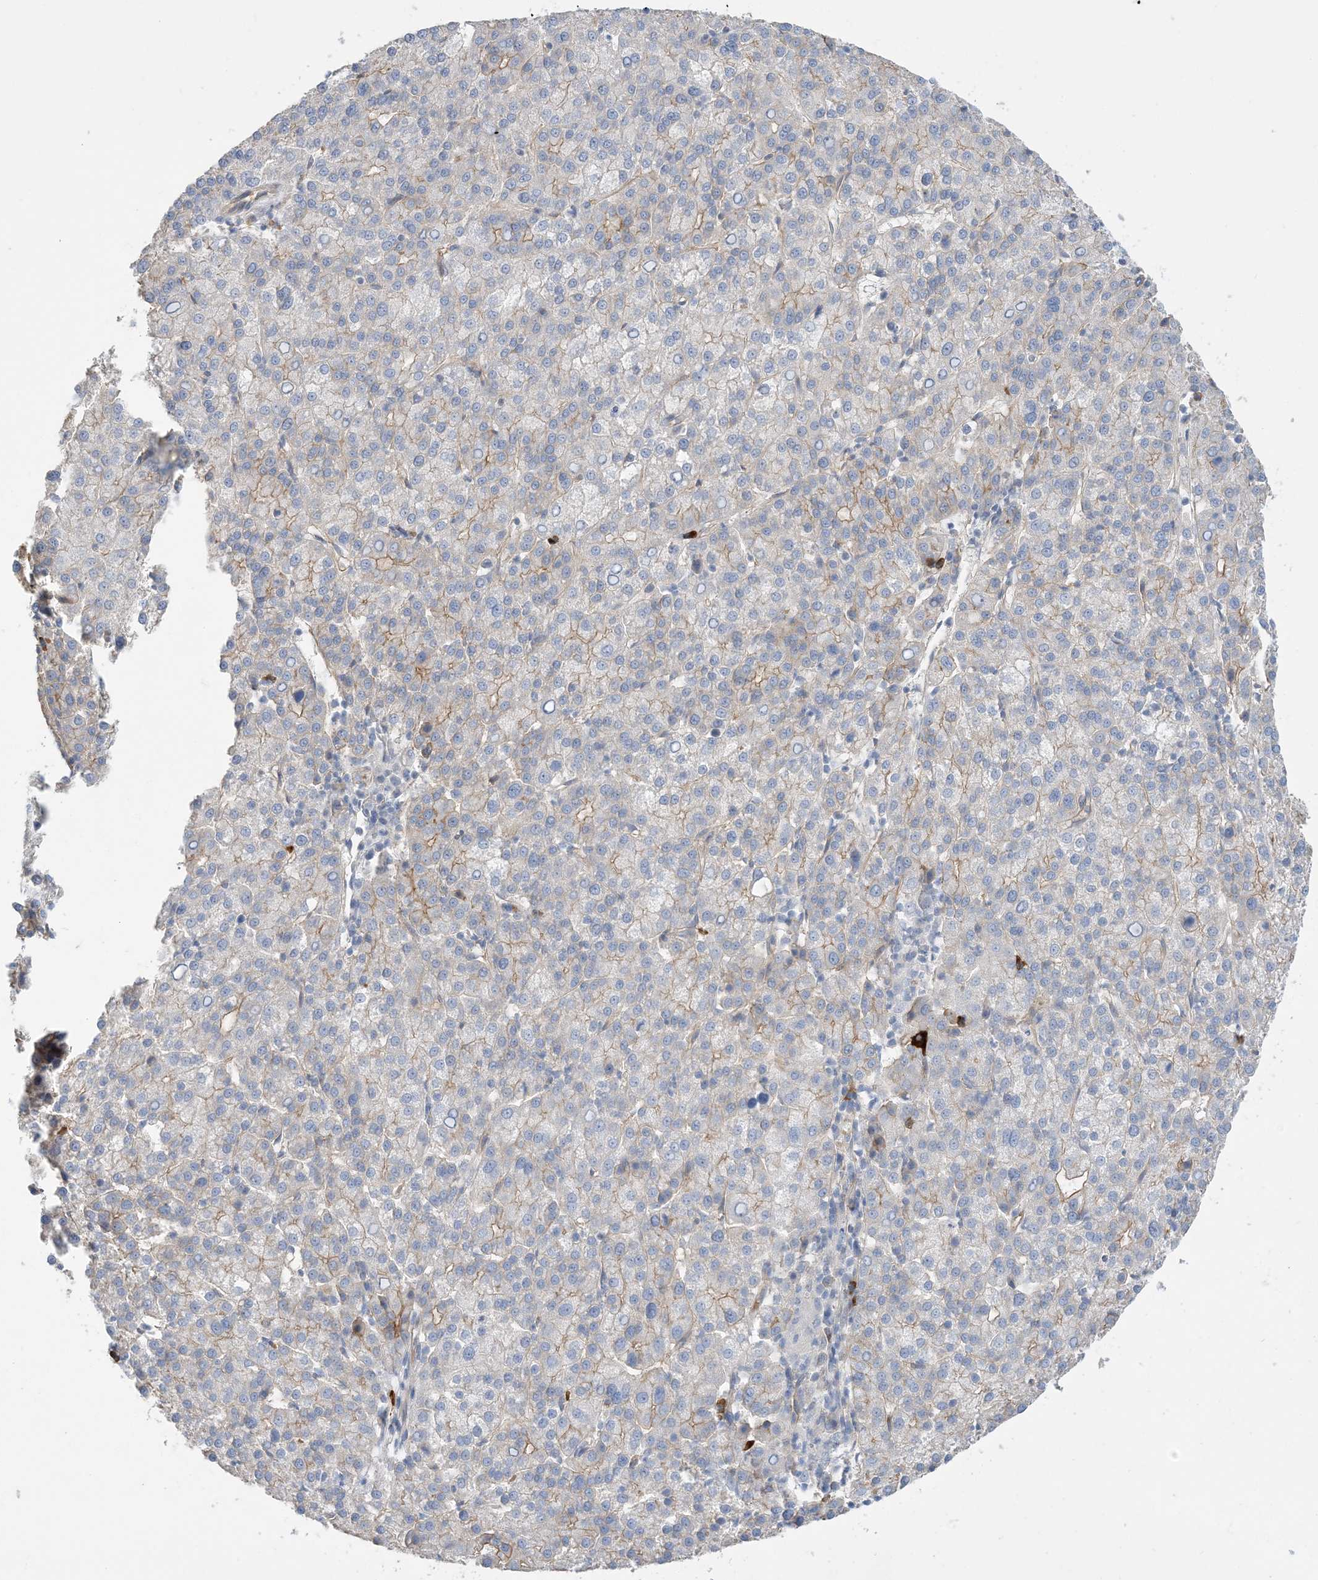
{"staining": {"intensity": "weak", "quantity": "<25%", "location": "cytoplasmic/membranous"}, "tissue": "liver cancer", "cell_type": "Tumor cells", "image_type": "cancer", "snomed": [{"axis": "morphology", "description": "Carcinoma, Hepatocellular, NOS"}, {"axis": "topography", "description": "Liver"}], "caption": "Tumor cells are negative for brown protein staining in hepatocellular carcinoma (liver).", "gene": "AOC1", "patient": {"sex": "female", "age": 58}}